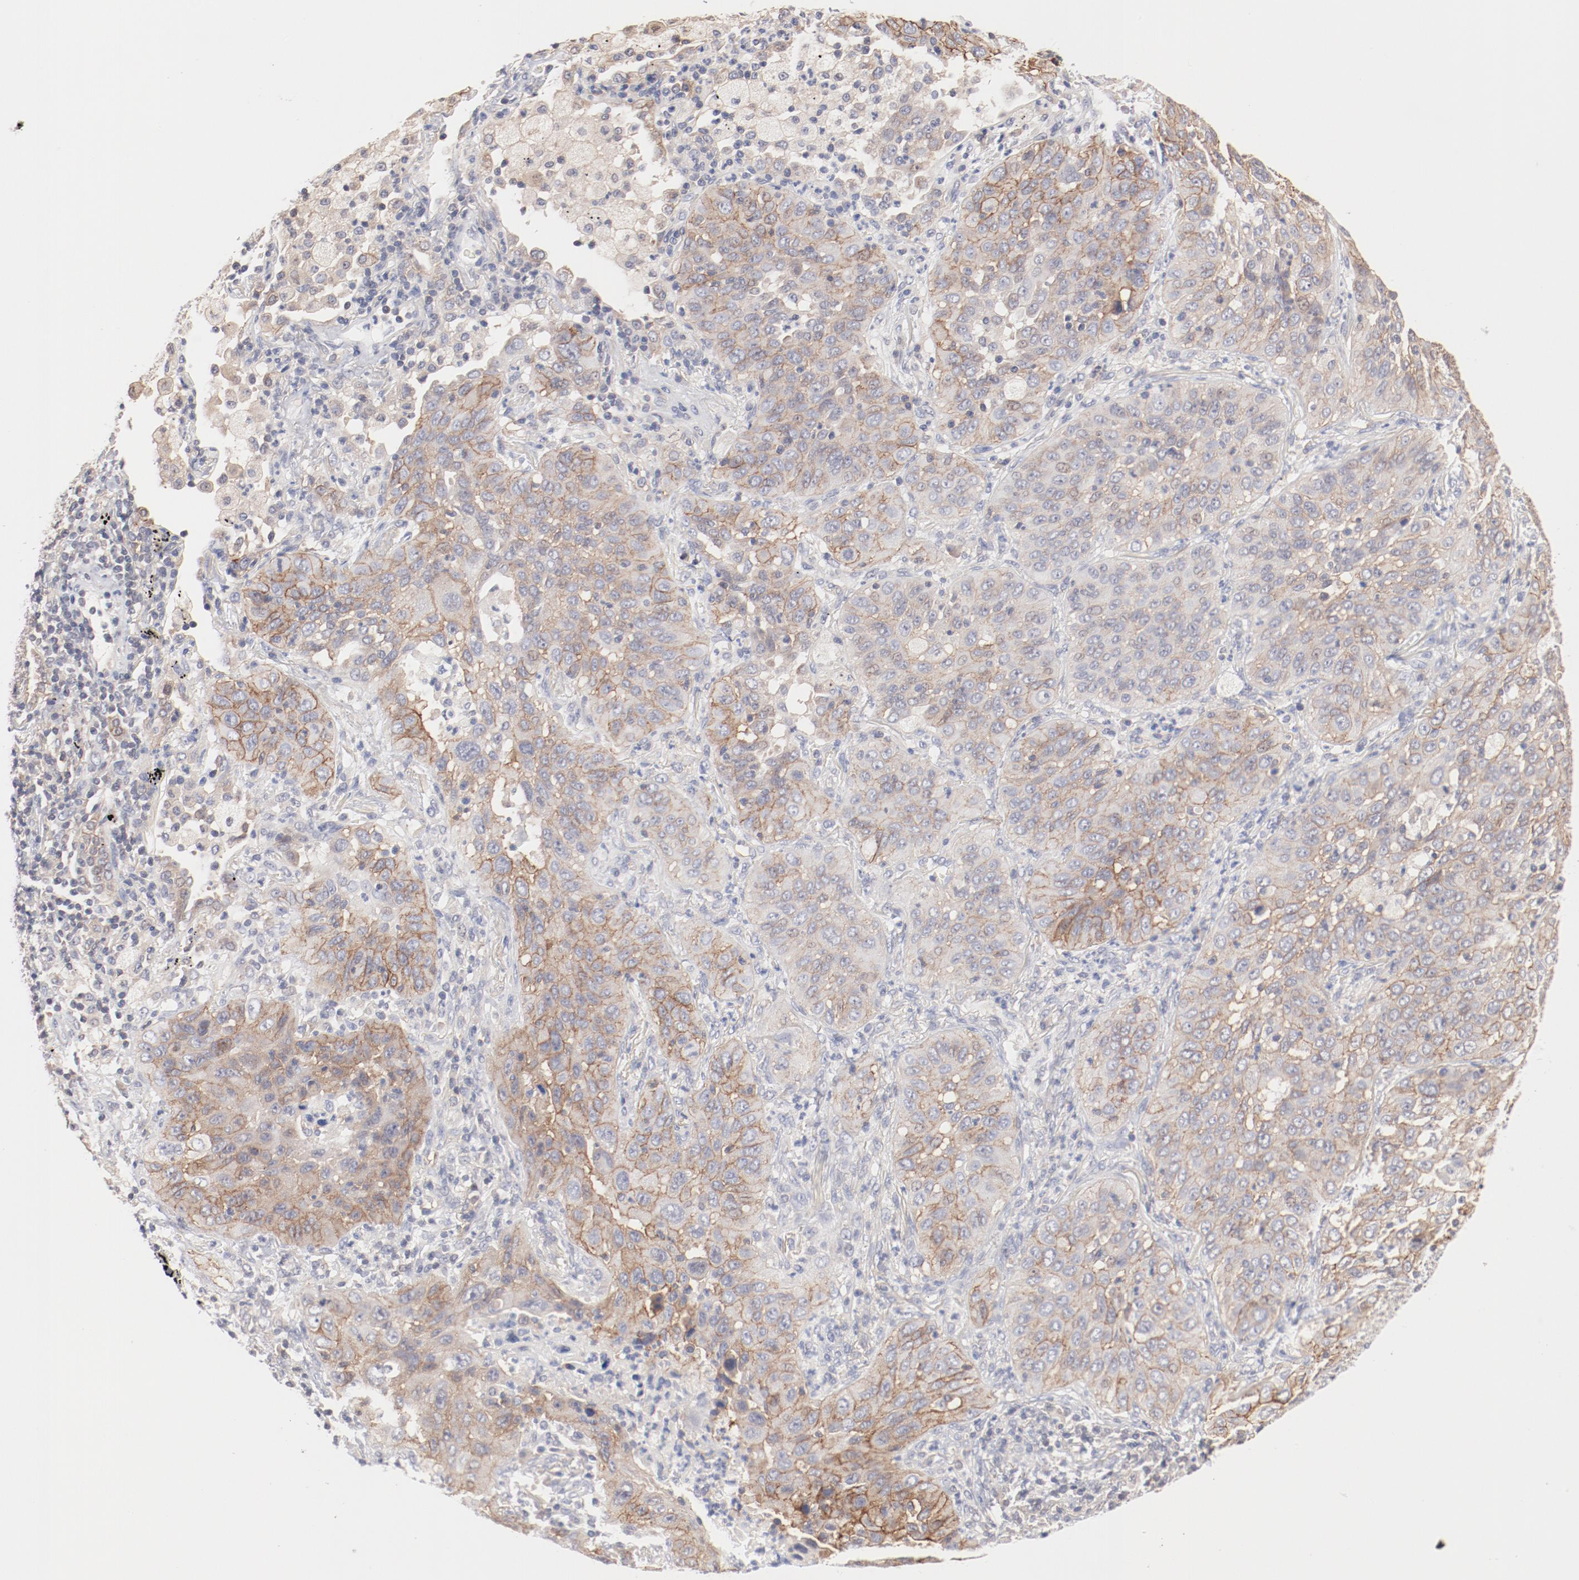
{"staining": {"intensity": "weak", "quantity": "25%-75%", "location": "cytoplasmic/membranous"}, "tissue": "lung cancer", "cell_type": "Tumor cells", "image_type": "cancer", "snomed": [{"axis": "morphology", "description": "Squamous cell carcinoma, NOS"}, {"axis": "topography", "description": "Lung"}], "caption": "This image shows squamous cell carcinoma (lung) stained with immunohistochemistry to label a protein in brown. The cytoplasmic/membranous of tumor cells show weak positivity for the protein. Nuclei are counter-stained blue.", "gene": "SETD3", "patient": {"sex": "female", "age": 67}}